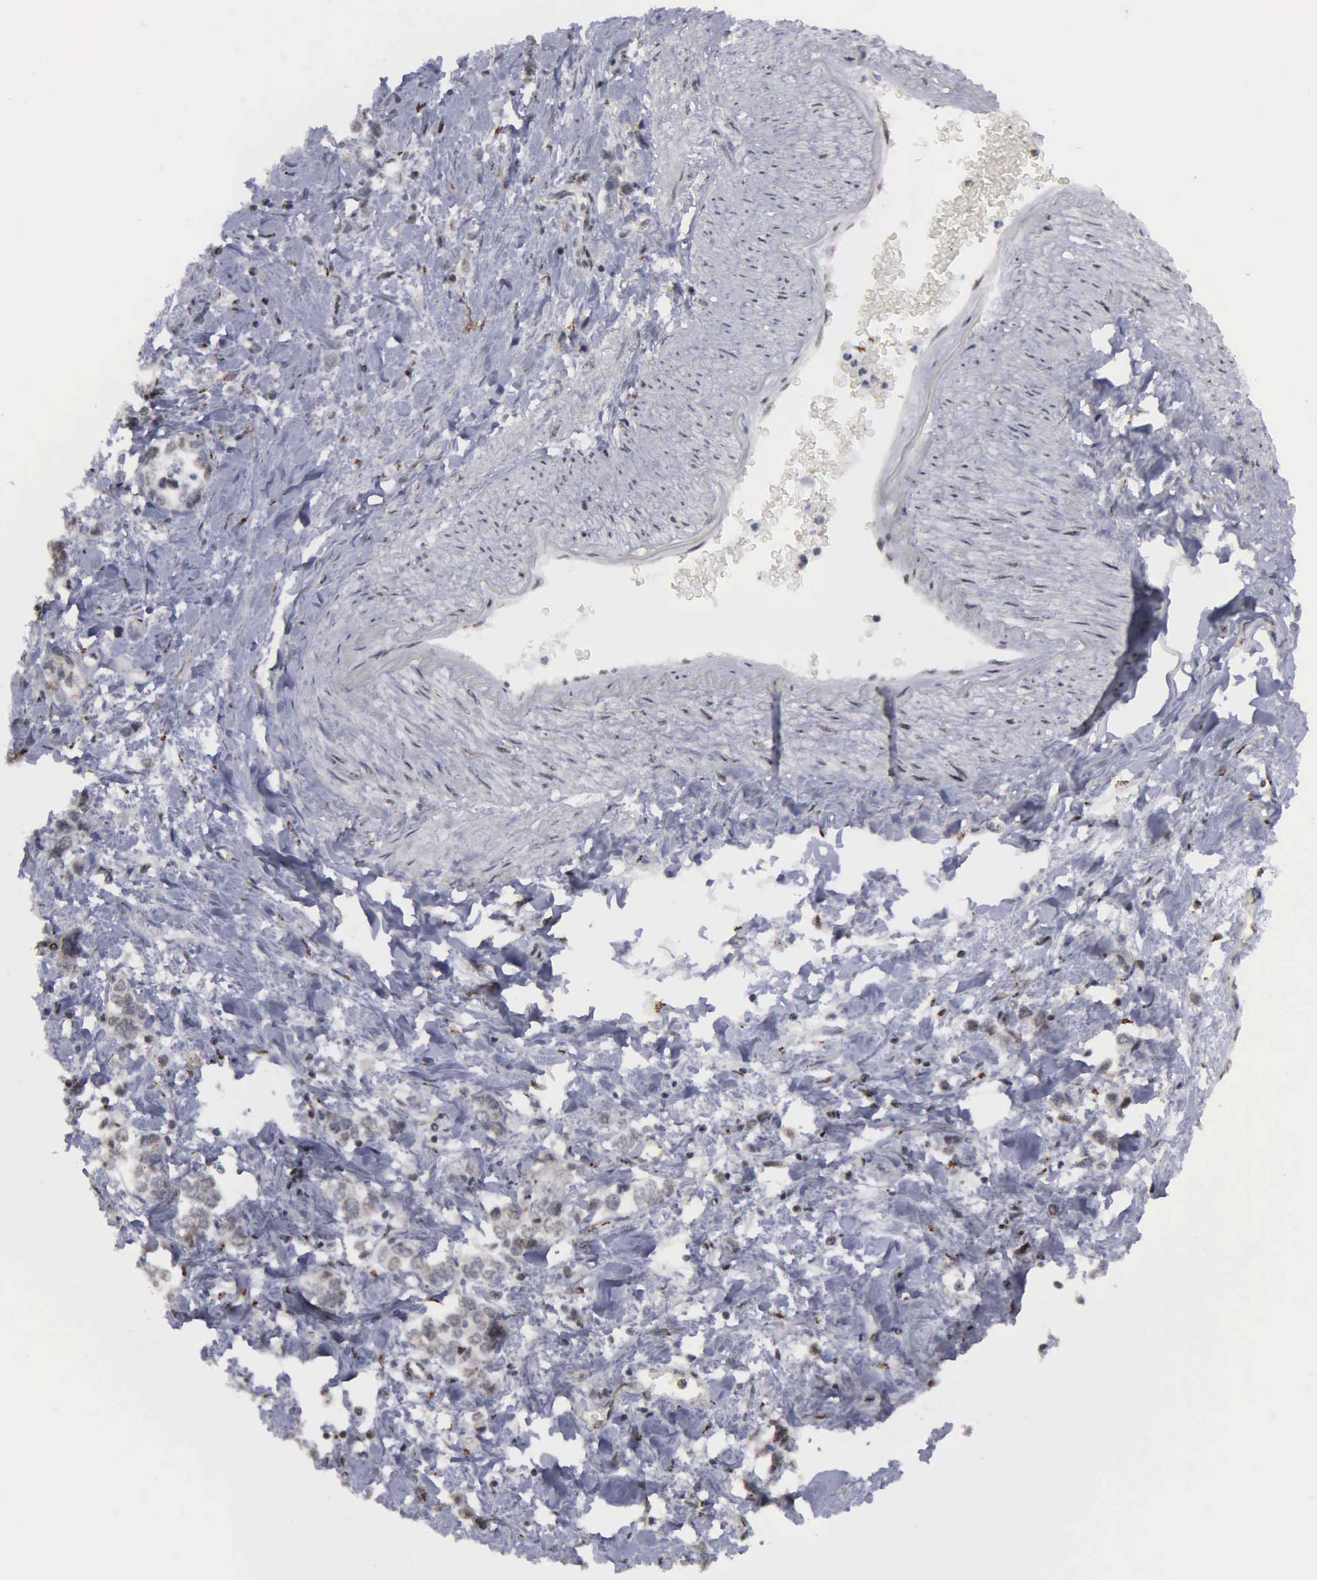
{"staining": {"intensity": "weak", "quantity": "25%-75%", "location": "cytoplasmic/membranous"}, "tissue": "stomach cancer", "cell_type": "Tumor cells", "image_type": "cancer", "snomed": [{"axis": "morphology", "description": "Adenocarcinoma, NOS"}, {"axis": "topography", "description": "Stomach, upper"}], "caption": "Immunohistochemical staining of adenocarcinoma (stomach) reveals low levels of weak cytoplasmic/membranous protein positivity in approximately 25%-75% of tumor cells.", "gene": "GTF2A1", "patient": {"sex": "male", "age": 76}}